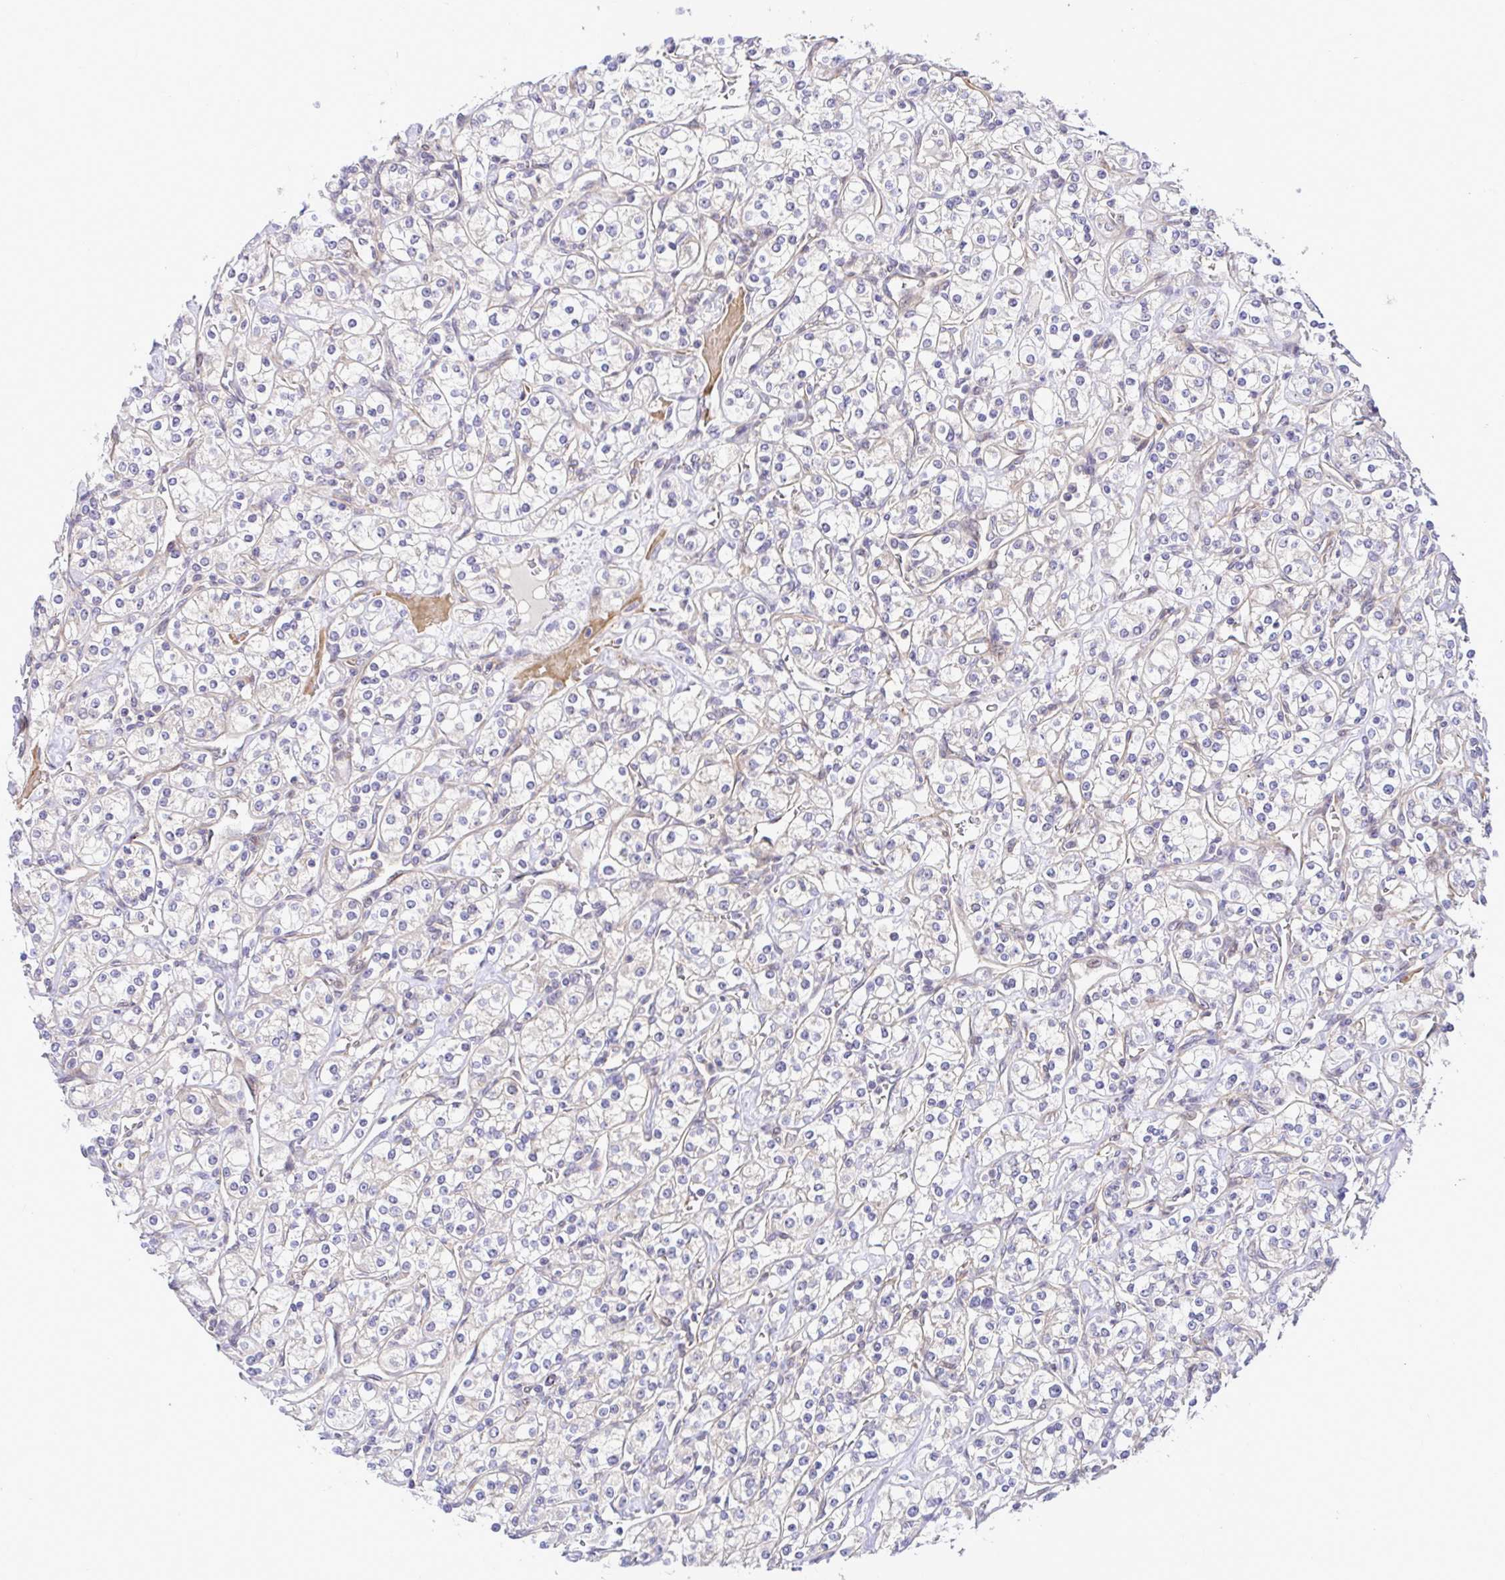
{"staining": {"intensity": "negative", "quantity": "none", "location": "none"}, "tissue": "renal cancer", "cell_type": "Tumor cells", "image_type": "cancer", "snomed": [{"axis": "morphology", "description": "Adenocarcinoma, NOS"}, {"axis": "topography", "description": "Kidney"}], "caption": "This is a image of IHC staining of renal cancer, which shows no positivity in tumor cells.", "gene": "TRIM55", "patient": {"sex": "male", "age": 77}}